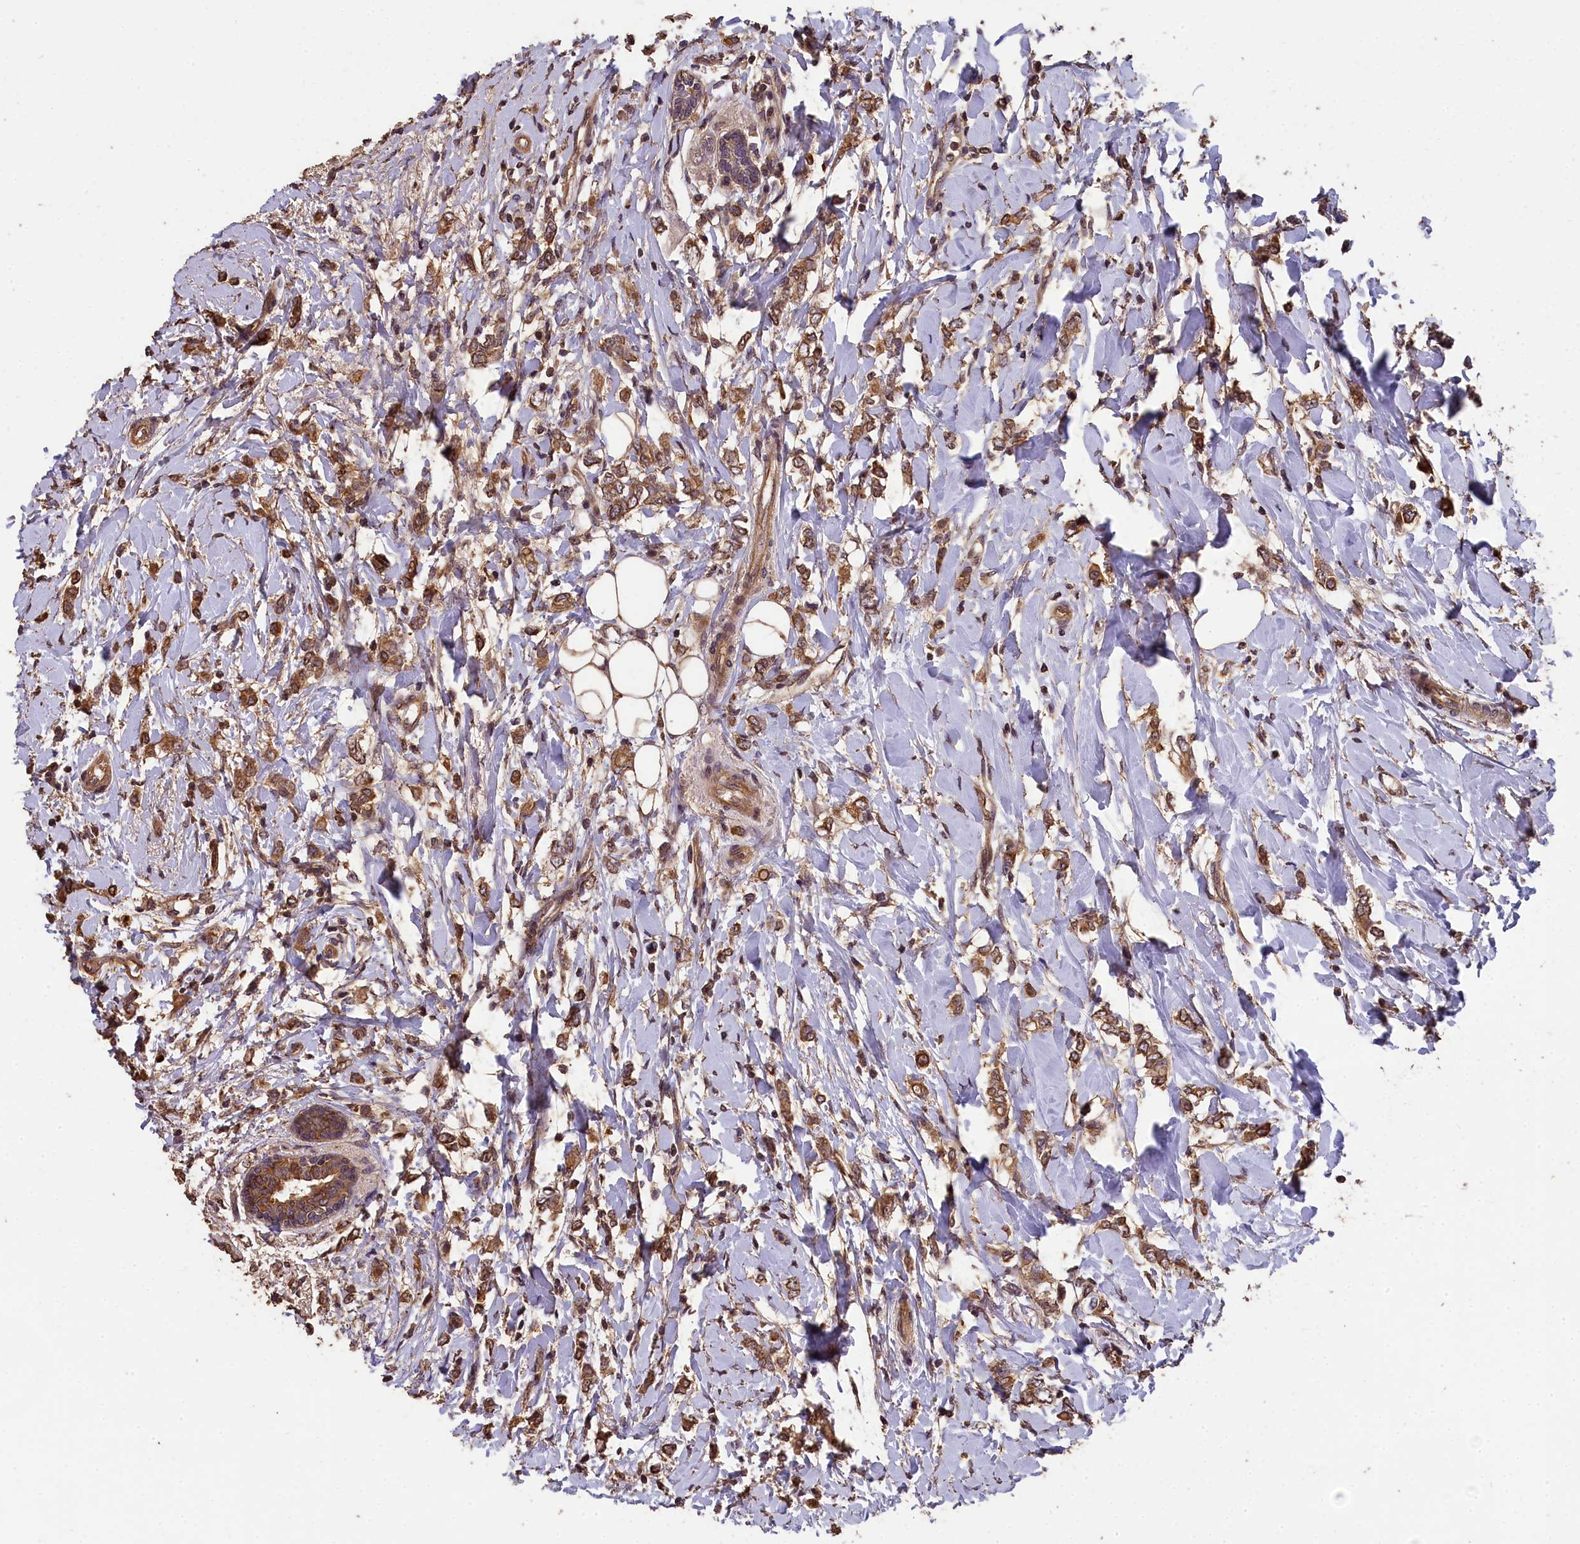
{"staining": {"intensity": "moderate", "quantity": ">75%", "location": "cytoplasmic/membranous"}, "tissue": "breast cancer", "cell_type": "Tumor cells", "image_type": "cancer", "snomed": [{"axis": "morphology", "description": "Normal tissue, NOS"}, {"axis": "morphology", "description": "Lobular carcinoma"}, {"axis": "topography", "description": "Breast"}], "caption": "About >75% of tumor cells in breast cancer reveal moderate cytoplasmic/membranous protein expression as visualized by brown immunohistochemical staining.", "gene": "CHD9", "patient": {"sex": "female", "age": 47}}